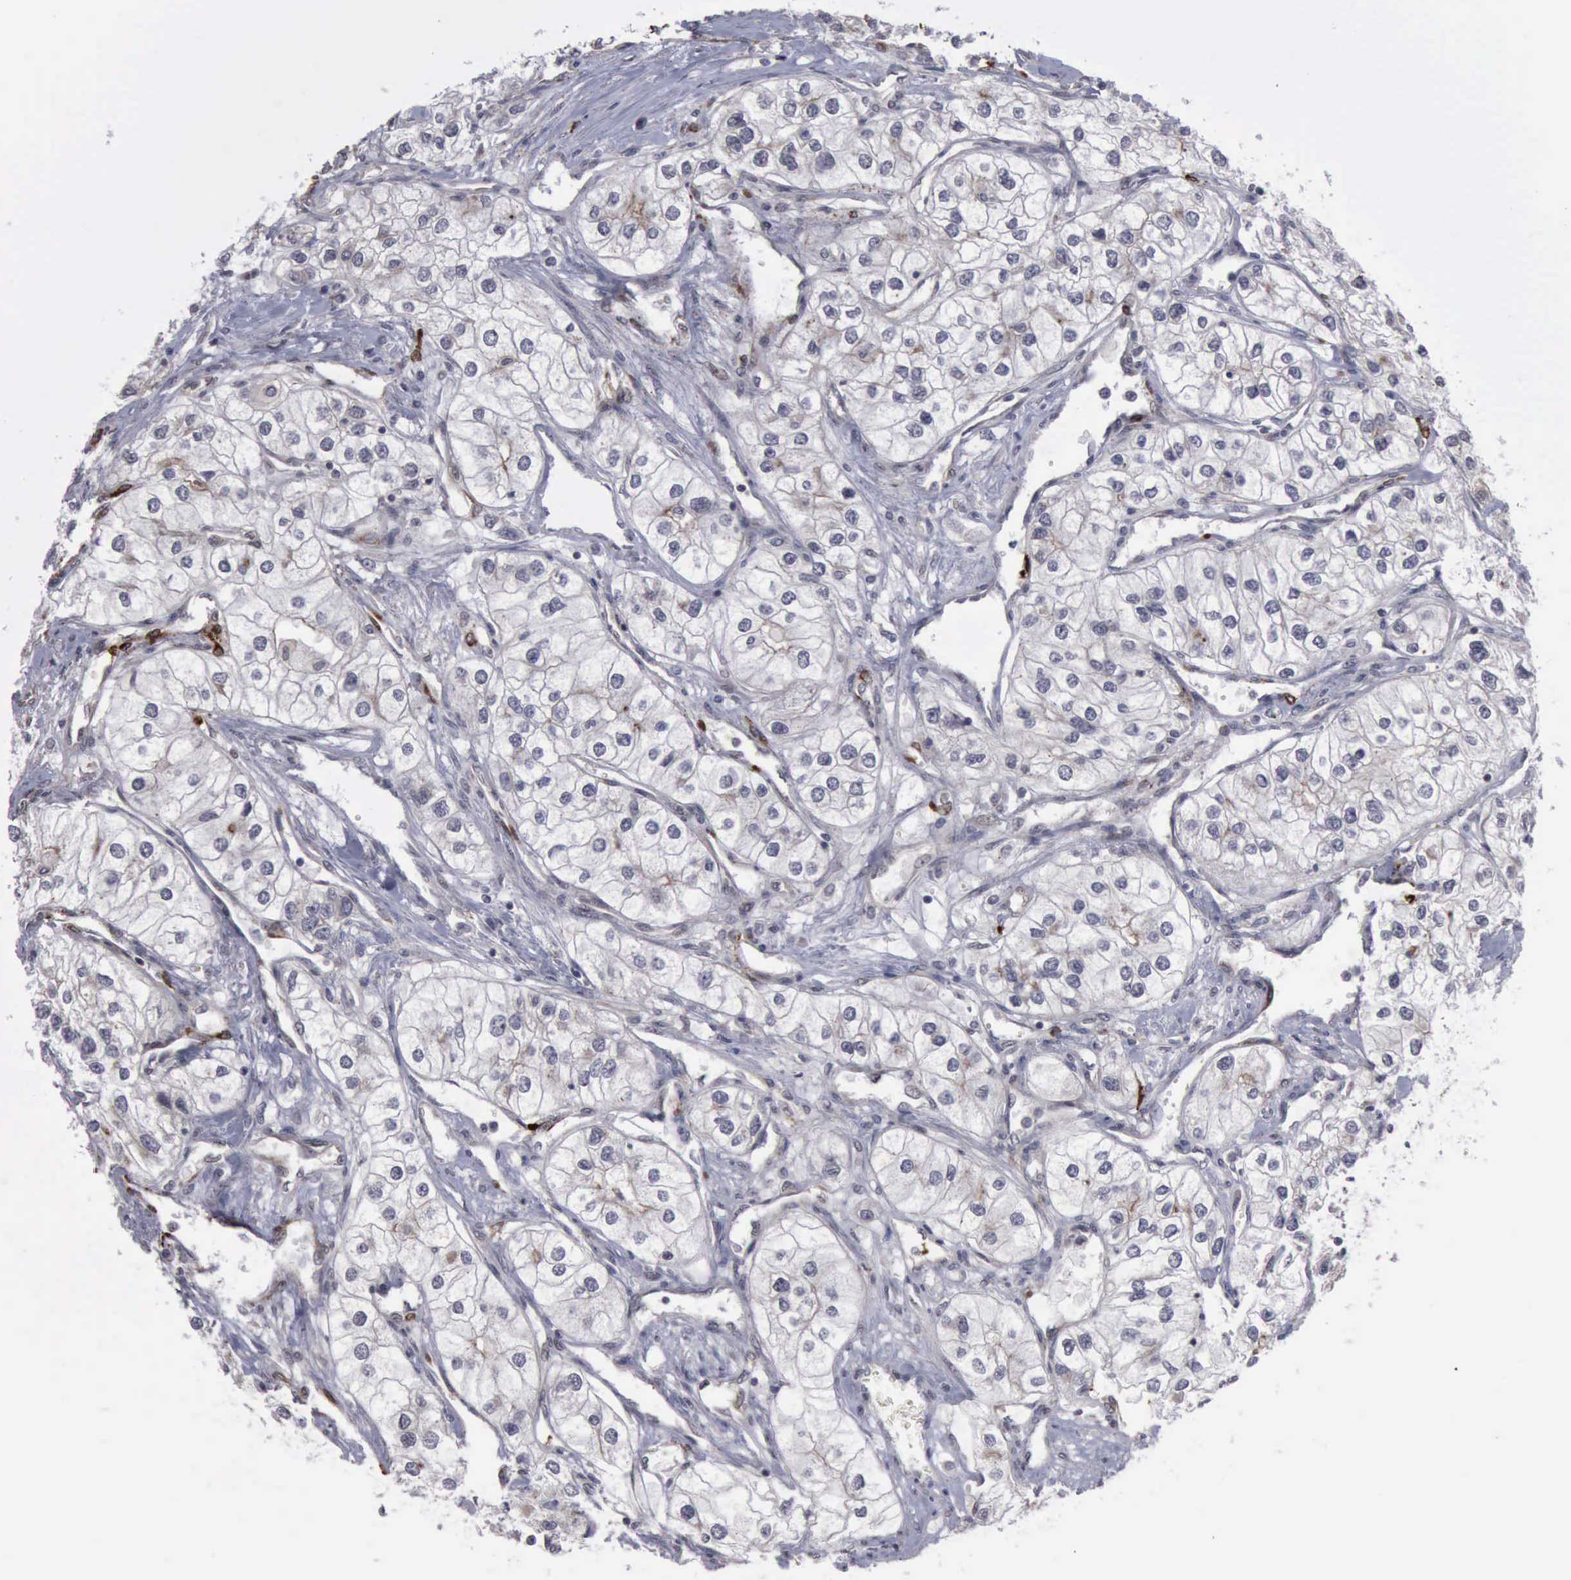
{"staining": {"intensity": "negative", "quantity": "none", "location": "none"}, "tissue": "renal cancer", "cell_type": "Tumor cells", "image_type": "cancer", "snomed": [{"axis": "morphology", "description": "Adenocarcinoma, NOS"}, {"axis": "topography", "description": "Kidney"}], "caption": "This is a histopathology image of immunohistochemistry (IHC) staining of renal adenocarcinoma, which shows no staining in tumor cells.", "gene": "MMP9", "patient": {"sex": "male", "age": 57}}